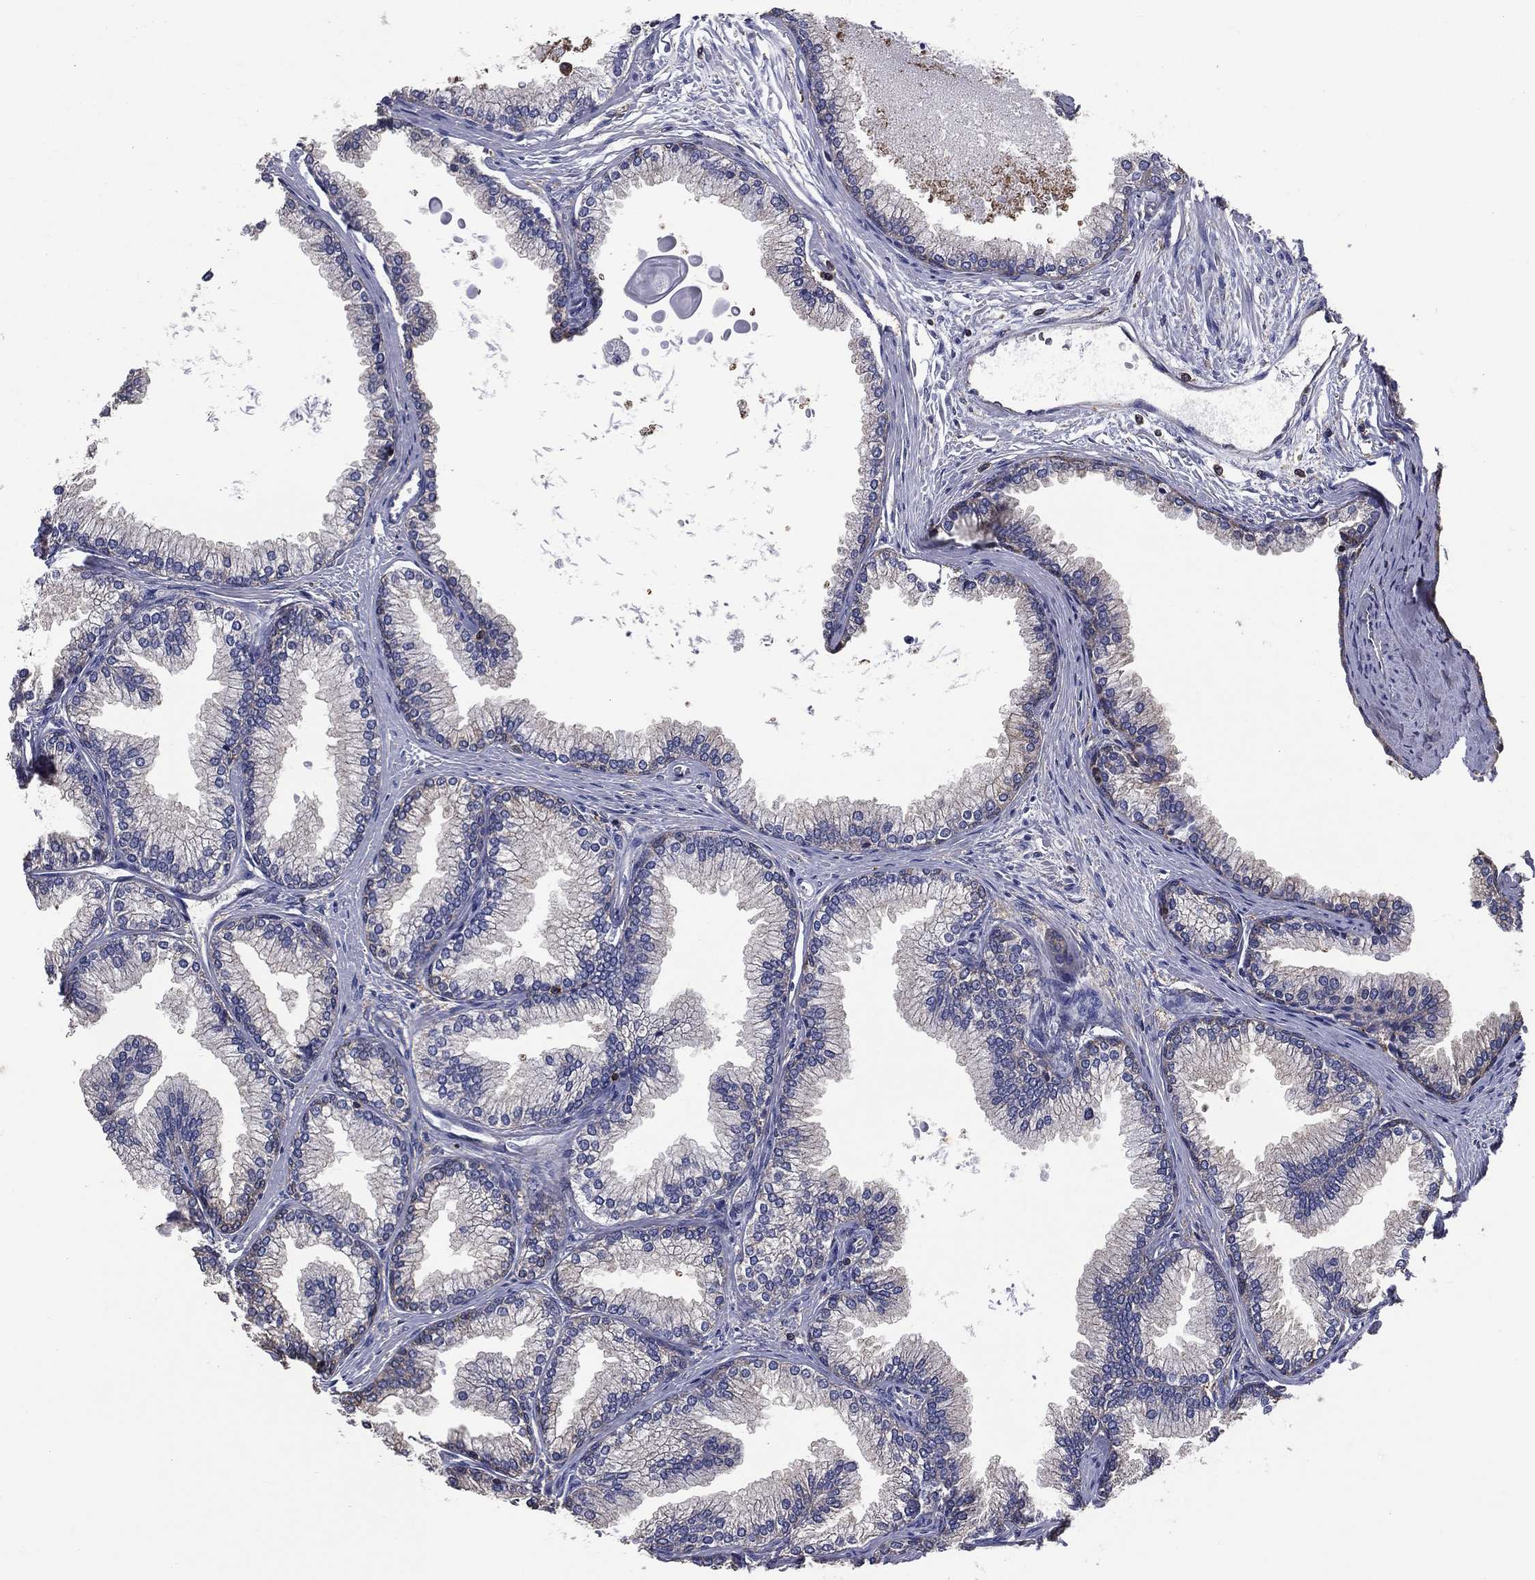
{"staining": {"intensity": "weak", "quantity": "25%-75%", "location": "cytoplasmic/membranous"}, "tissue": "prostate", "cell_type": "Glandular cells", "image_type": "normal", "snomed": [{"axis": "morphology", "description": "Normal tissue, NOS"}, {"axis": "topography", "description": "Prostate"}], "caption": "Immunohistochemistry (DAB (3,3'-diaminobenzidine)) staining of benign human prostate demonstrates weak cytoplasmic/membranous protein positivity in approximately 25%-75% of glandular cells. (DAB = brown stain, brightfield microscopy at high magnification).", "gene": "SARS1", "patient": {"sex": "male", "age": 72}}